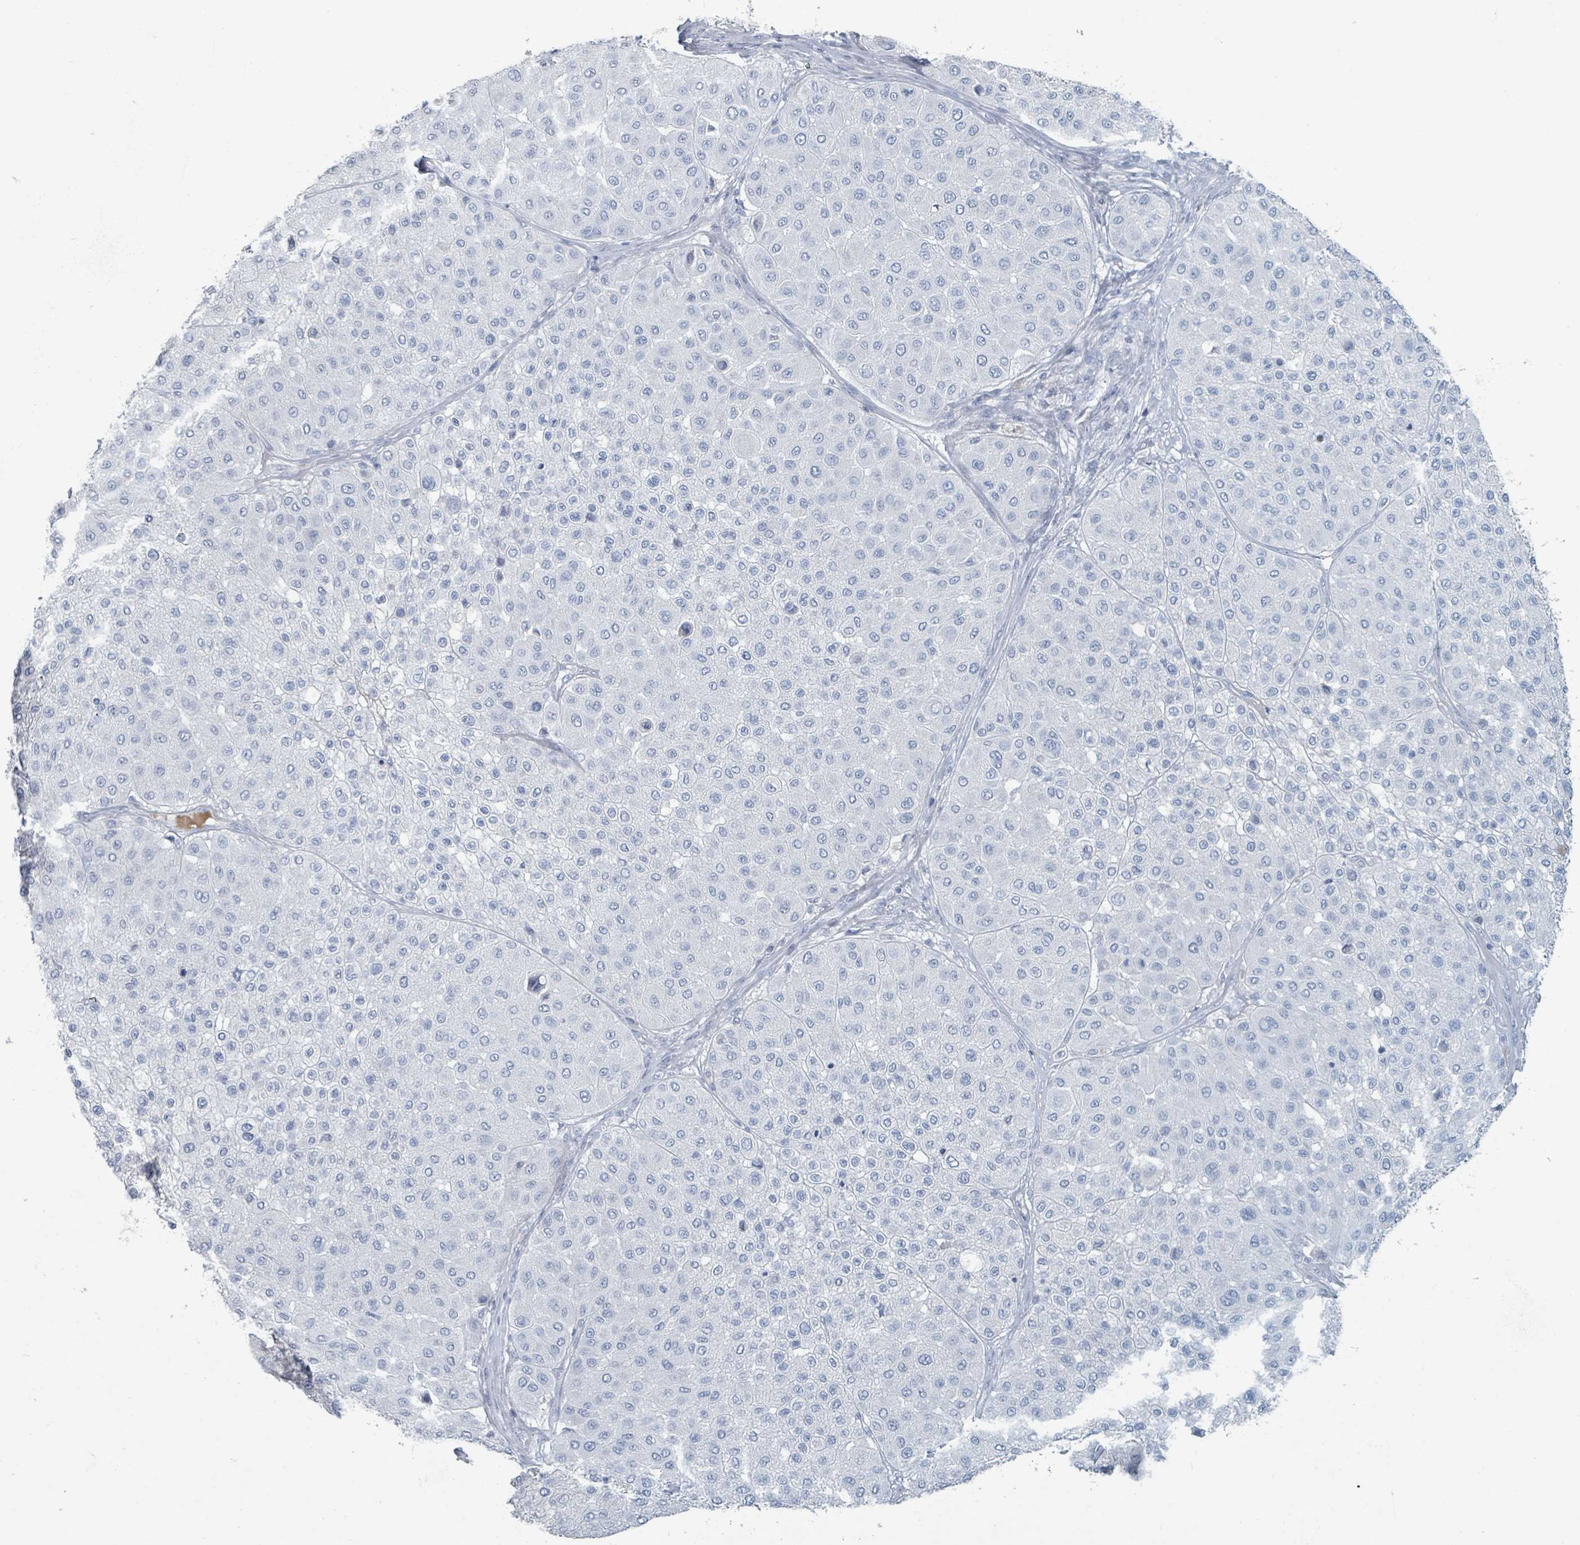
{"staining": {"intensity": "negative", "quantity": "none", "location": "none"}, "tissue": "melanoma", "cell_type": "Tumor cells", "image_type": "cancer", "snomed": [{"axis": "morphology", "description": "Malignant melanoma, Metastatic site"}, {"axis": "topography", "description": "Smooth muscle"}], "caption": "IHC of malignant melanoma (metastatic site) exhibits no positivity in tumor cells.", "gene": "HEATR5A", "patient": {"sex": "male", "age": 41}}